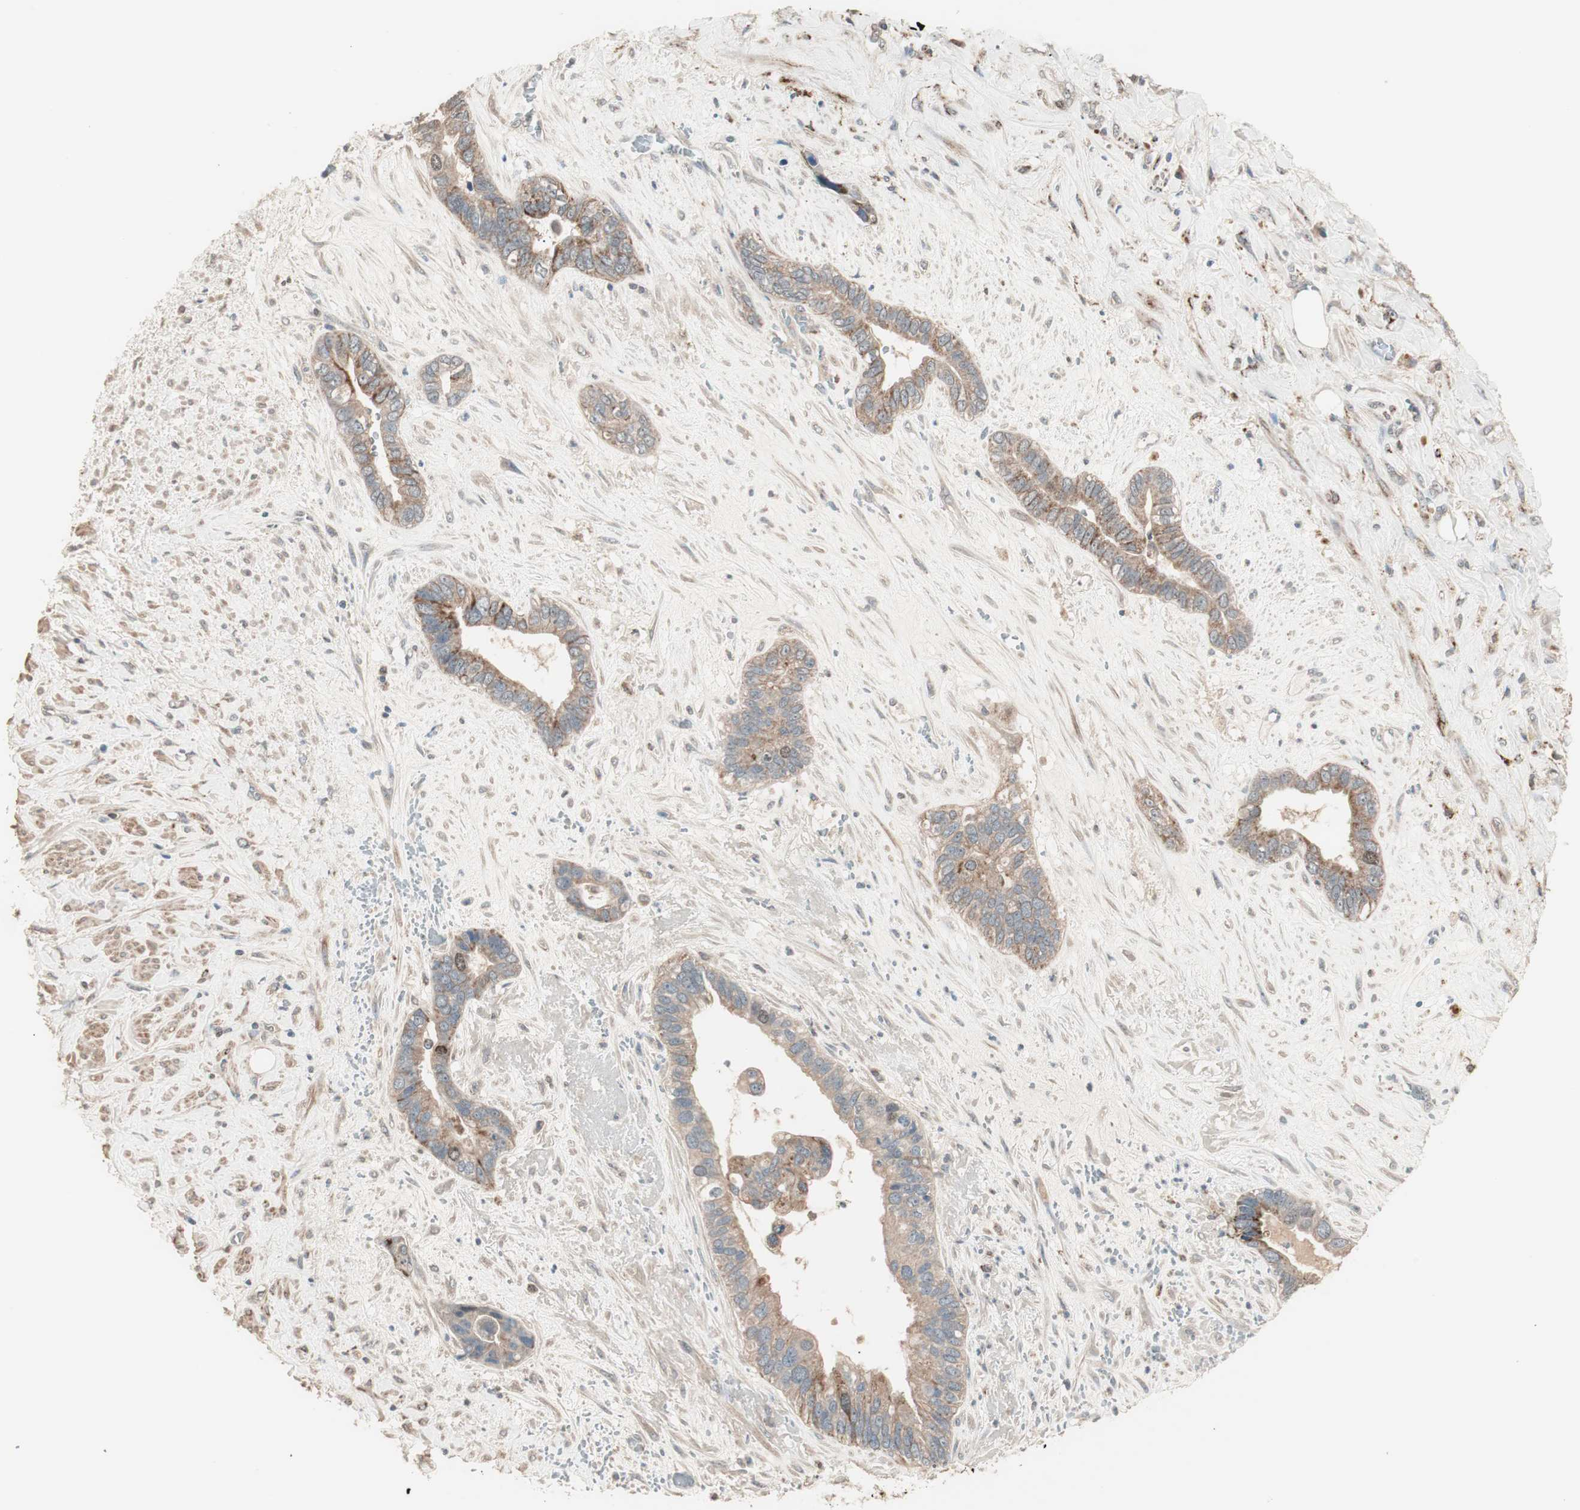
{"staining": {"intensity": "moderate", "quantity": ">75%", "location": "cytoplasmic/membranous,nuclear"}, "tissue": "liver cancer", "cell_type": "Tumor cells", "image_type": "cancer", "snomed": [{"axis": "morphology", "description": "Cholangiocarcinoma"}, {"axis": "topography", "description": "Liver"}], "caption": "IHC histopathology image of neoplastic tissue: liver cancer stained using immunohistochemistry demonstrates medium levels of moderate protein expression localized specifically in the cytoplasmic/membranous and nuclear of tumor cells, appearing as a cytoplasmic/membranous and nuclear brown color.", "gene": "NFRKB", "patient": {"sex": "female", "age": 65}}